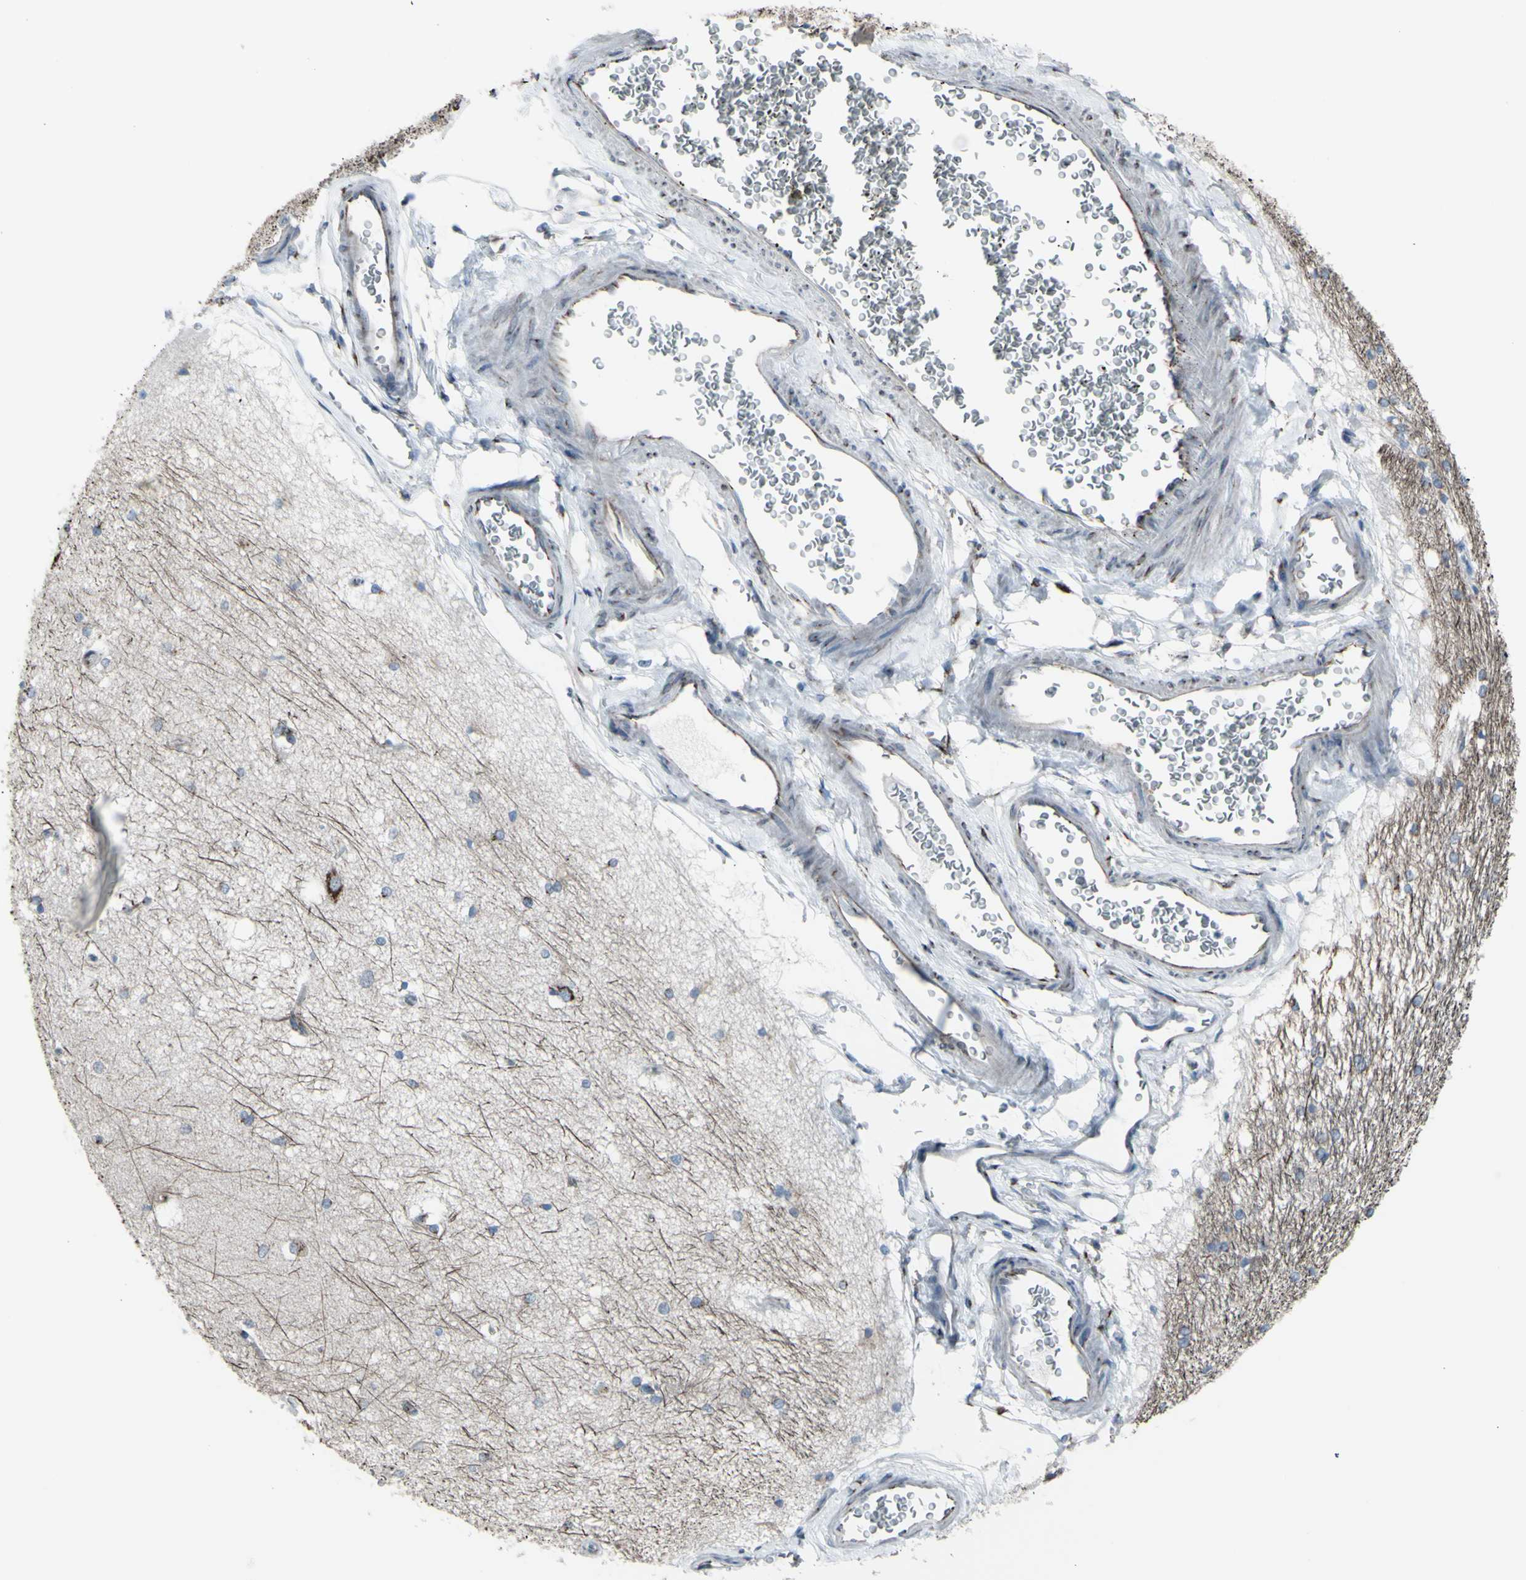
{"staining": {"intensity": "moderate", "quantity": "<25%", "location": "cytoplasmic/membranous"}, "tissue": "hippocampus", "cell_type": "Glial cells", "image_type": "normal", "snomed": [{"axis": "morphology", "description": "Normal tissue, NOS"}, {"axis": "topography", "description": "Hippocampus"}], "caption": "This micrograph displays unremarkable hippocampus stained with immunohistochemistry (IHC) to label a protein in brown. The cytoplasmic/membranous of glial cells show moderate positivity for the protein. Nuclei are counter-stained blue.", "gene": "GLG1", "patient": {"sex": "female", "age": 19}}